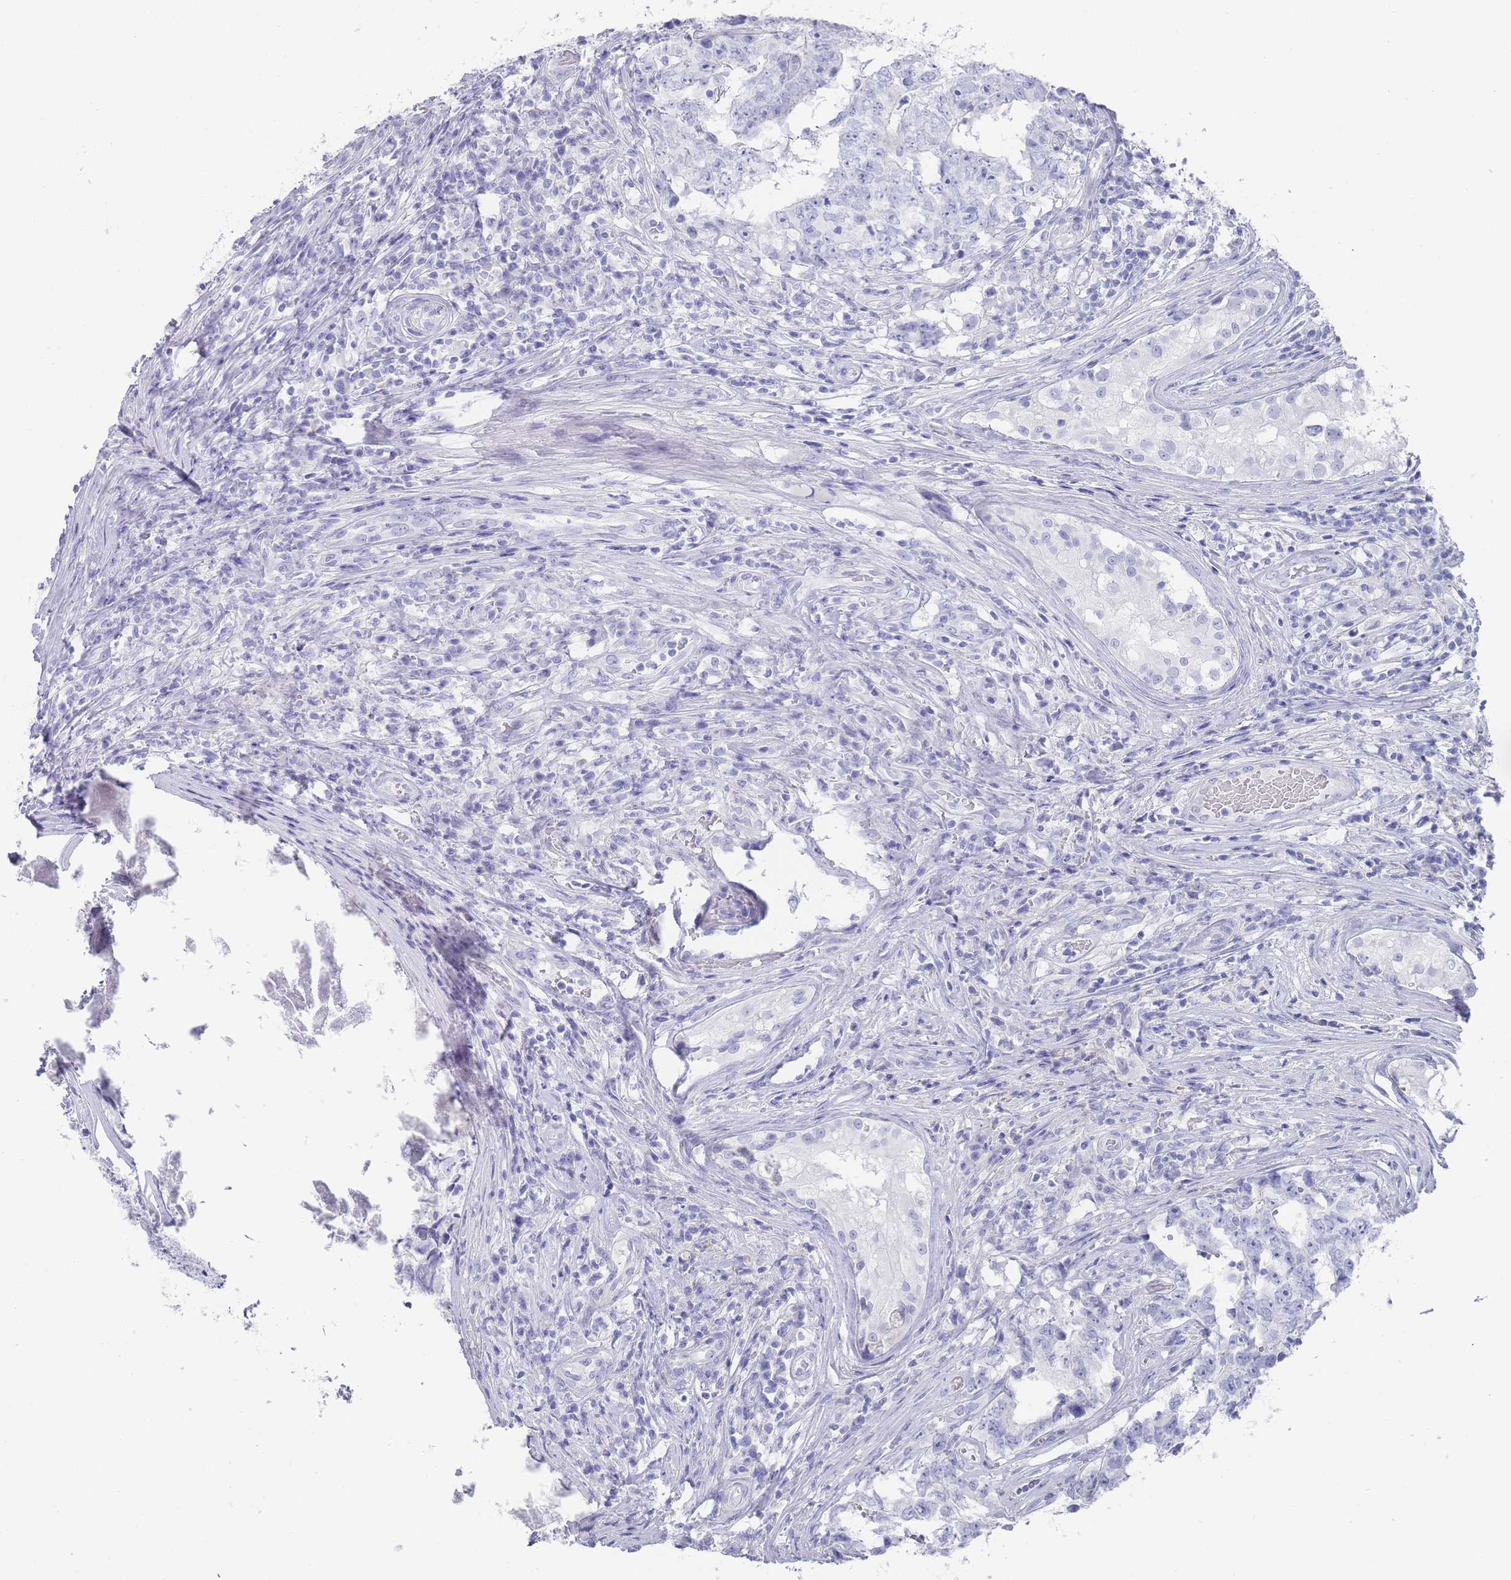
{"staining": {"intensity": "negative", "quantity": "none", "location": "none"}, "tissue": "testis cancer", "cell_type": "Tumor cells", "image_type": "cancer", "snomed": [{"axis": "morphology", "description": "Normal tissue, NOS"}, {"axis": "morphology", "description": "Carcinoma, Embryonal, NOS"}, {"axis": "topography", "description": "Testis"}, {"axis": "topography", "description": "Epididymis"}], "caption": "This is a image of immunohistochemistry (IHC) staining of testis embryonal carcinoma, which shows no expression in tumor cells.", "gene": "RAB2B", "patient": {"sex": "male", "age": 25}}